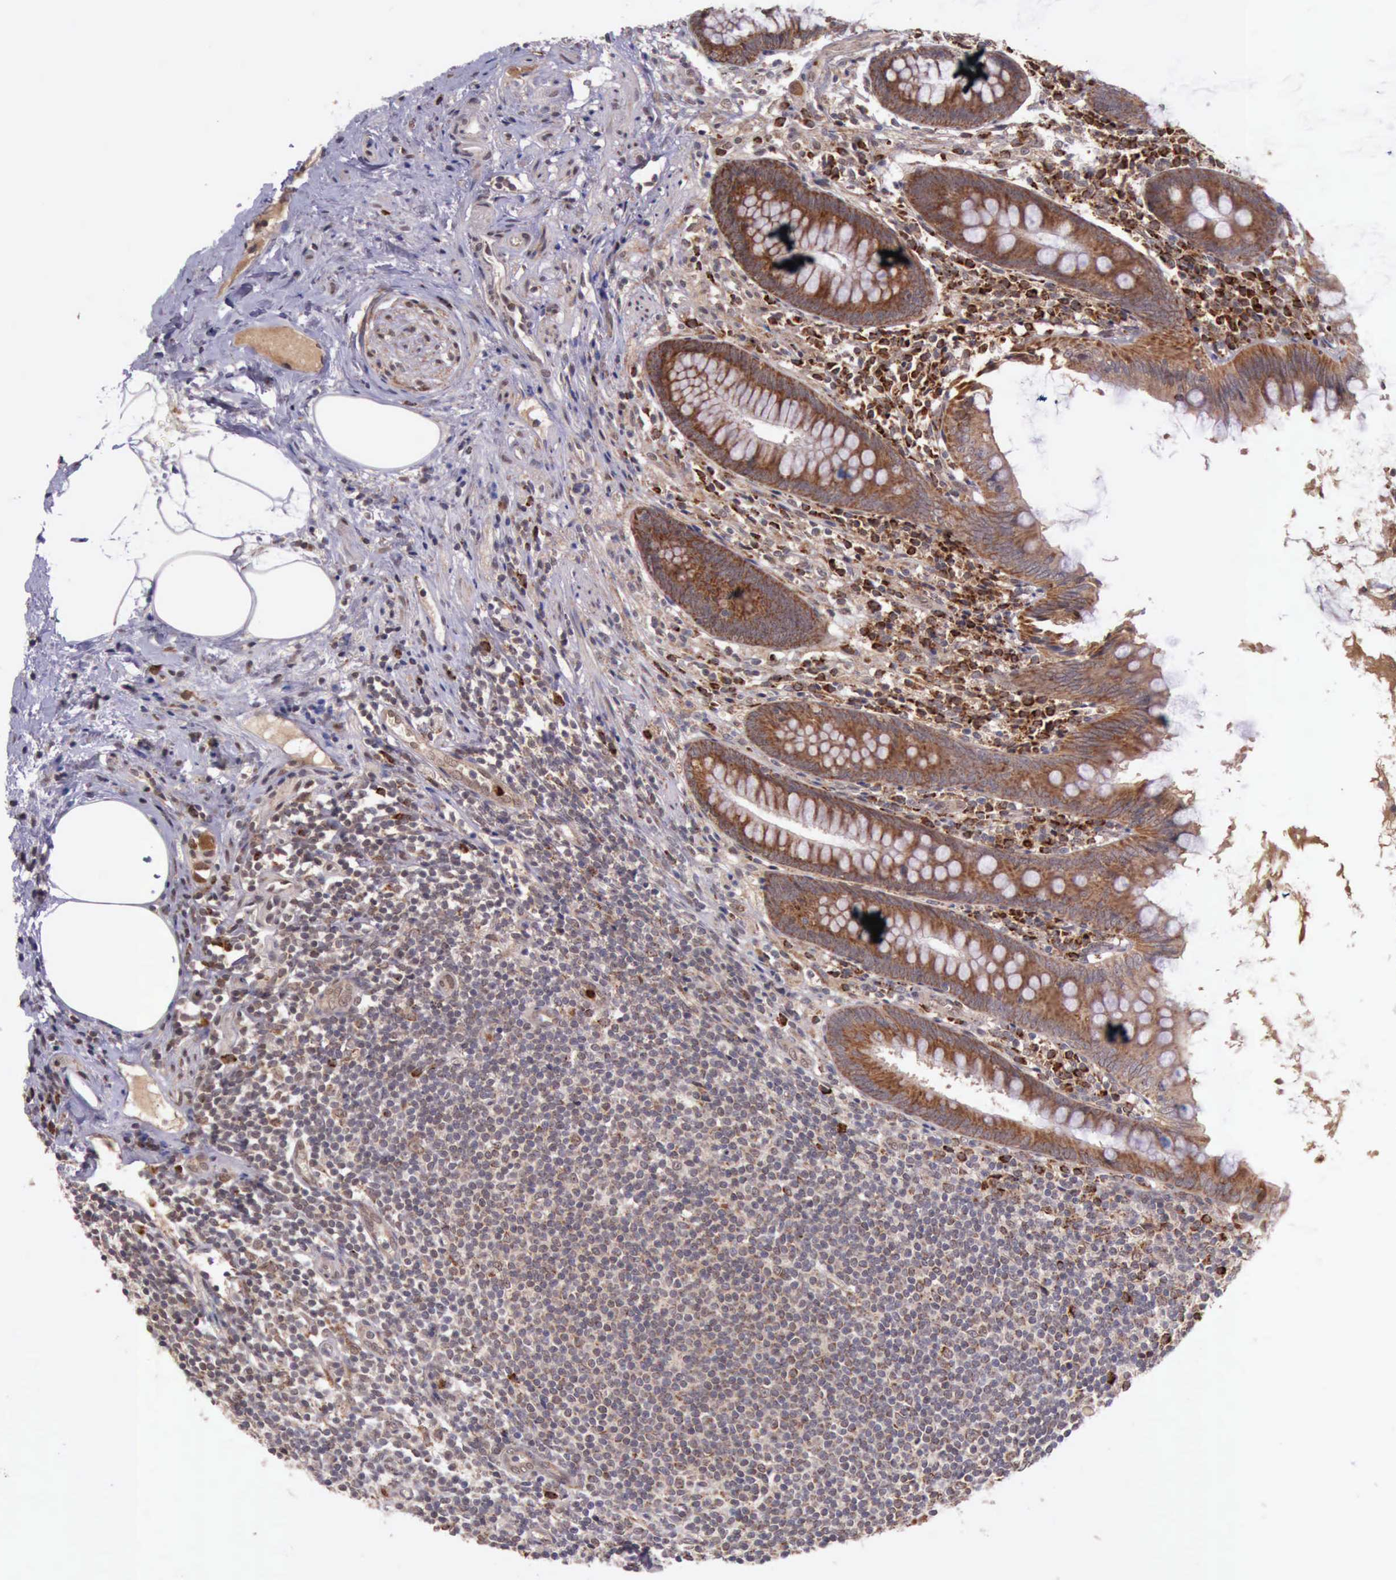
{"staining": {"intensity": "strong", "quantity": ">75%", "location": "cytoplasmic/membranous"}, "tissue": "appendix", "cell_type": "Glandular cells", "image_type": "normal", "snomed": [{"axis": "morphology", "description": "Normal tissue, NOS"}, {"axis": "topography", "description": "Appendix"}], "caption": "About >75% of glandular cells in benign appendix show strong cytoplasmic/membranous protein positivity as visualized by brown immunohistochemical staining.", "gene": "ARMCX3", "patient": {"sex": "female", "age": 36}}